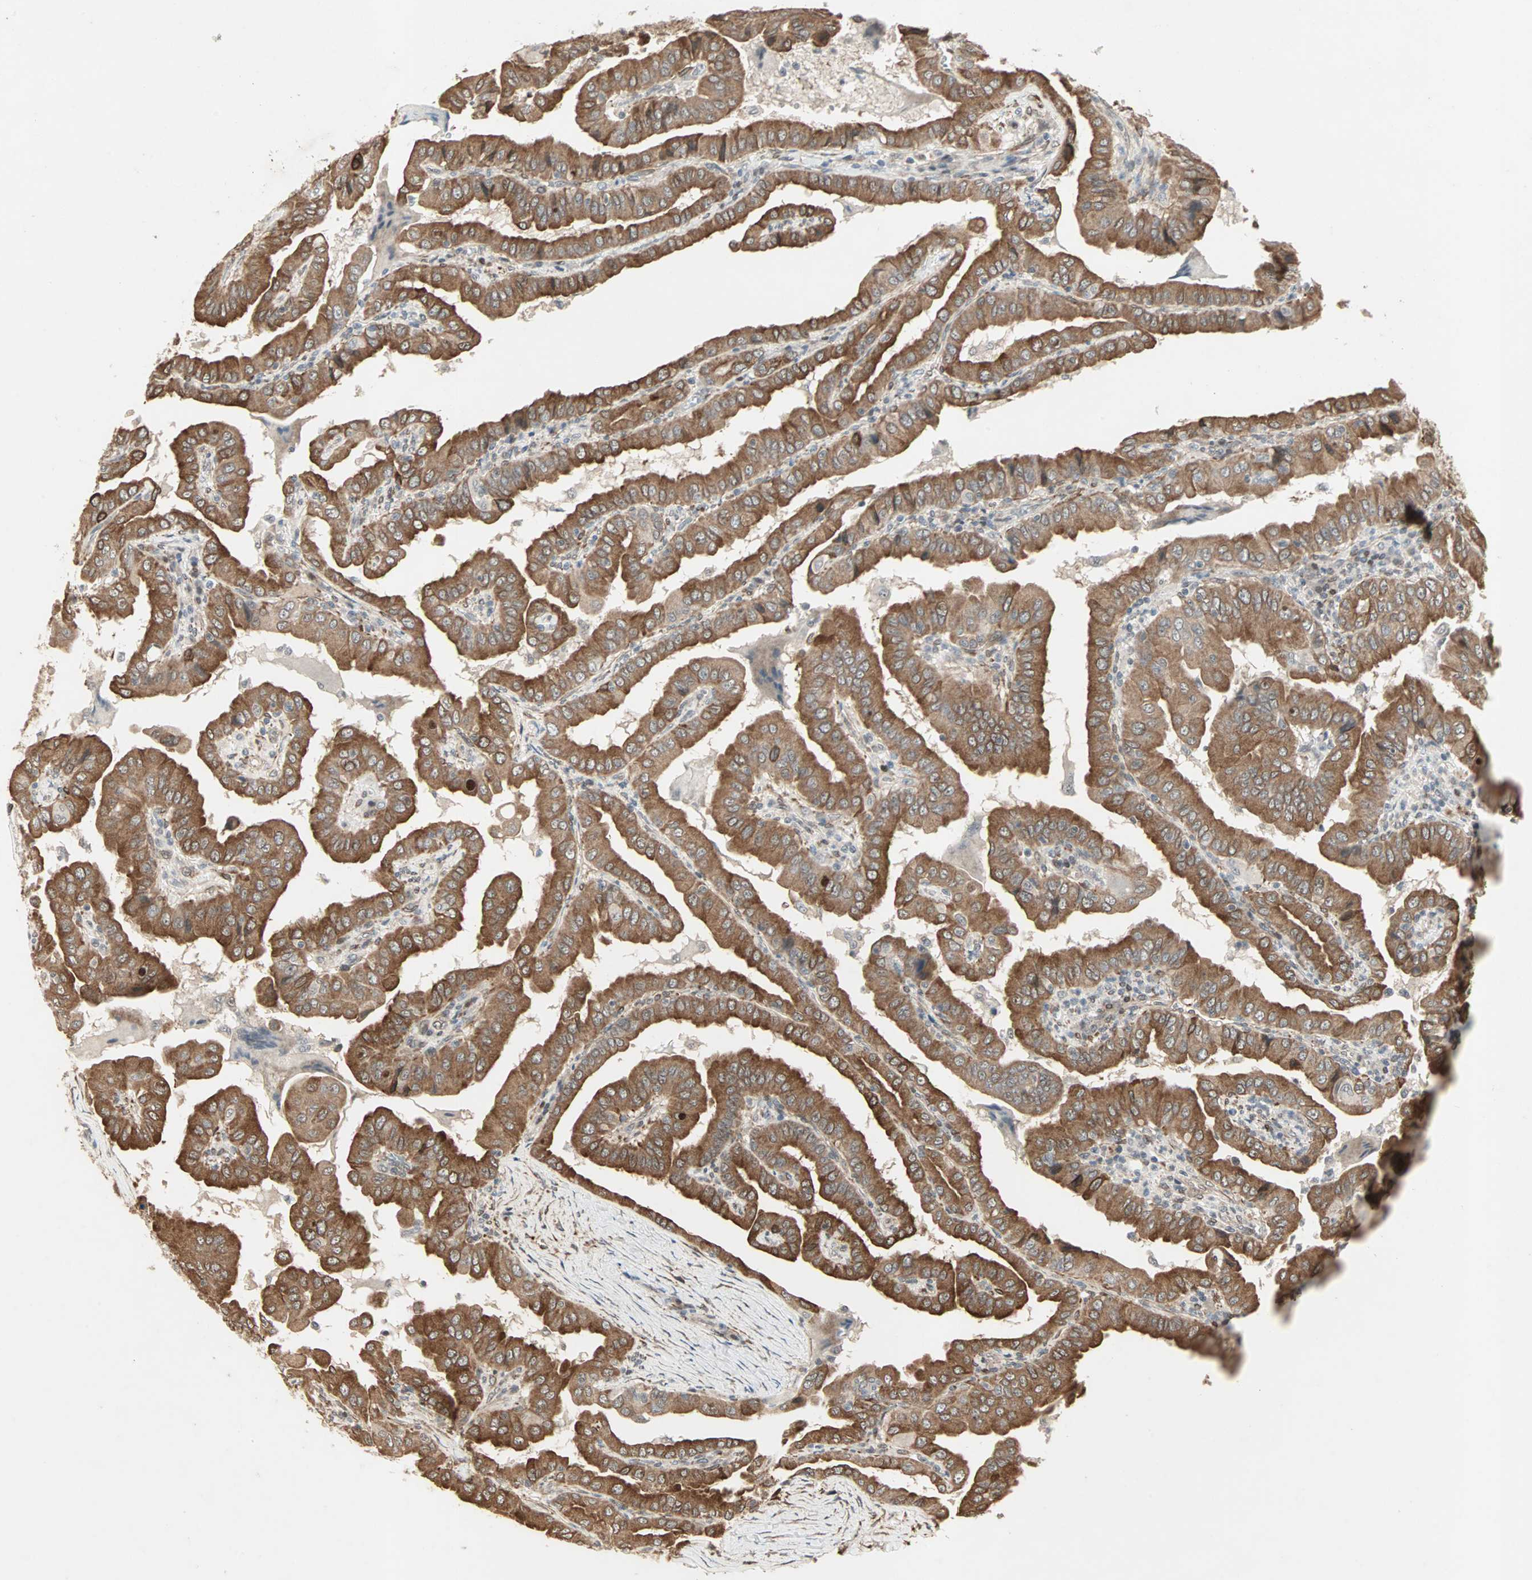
{"staining": {"intensity": "strong", "quantity": ">75%", "location": "cytoplasmic/membranous"}, "tissue": "thyroid cancer", "cell_type": "Tumor cells", "image_type": "cancer", "snomed": [{"axis": "morphology", "description": "Papillary adenocarcinoma, NOS"}, {"axis": "topography", "description": "Thyroid gland"}], "caption": "Immunohistochemical staining of thyroid papillary adenocarcinoma reveals strong cytoplasmic/membranous protein positivity in about >75% of tumor cells. The protein of interest is stained brown, and the nuclei are stained in blue (DAB (3,3'-diaminobenzidine) IHC with brightfield microscopy, high magnification).", "gene": "TRPV4", "patient": {"sex": "male", "age": 33}}